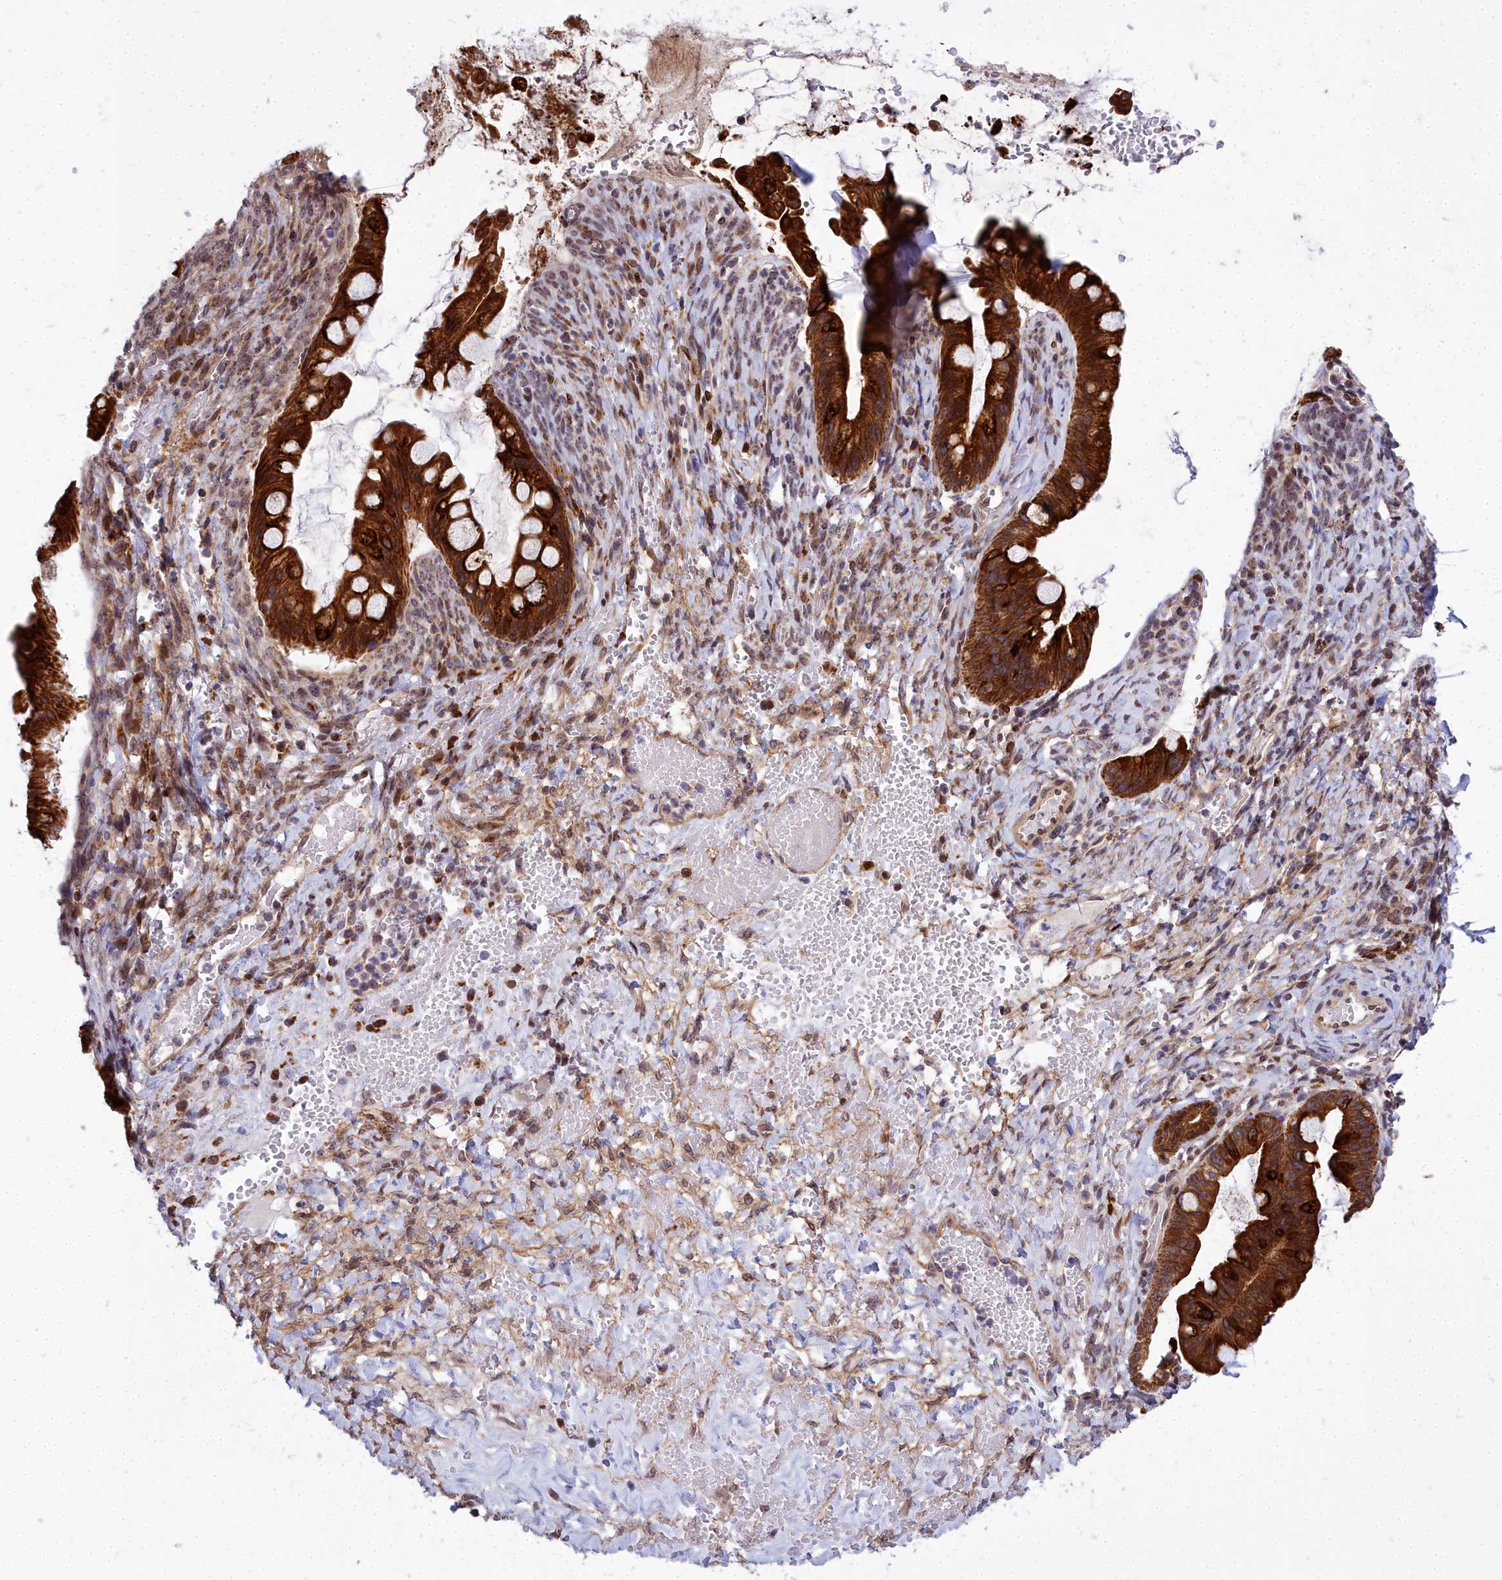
{"staining": {"intensity": "strong", "quantity": ">75%", "location": "cytoplasmic/membranous"}, "tissue": "ovarian cancer", "cell_type": "Tumor cells", "image_type": "cancer", "snomed": [{"axis": "morphology", "description": "Cystadenocarcinoma, mucinous, NOS"}, {"axis": "topography", "description": "Ovary"}], "caption": "Protein expression analysis of ovarian mucinous cystadenocarcinoma demonstrates strong cytoplasmic/membranous expression in approximately >75% of tumor cells. (DAB (3,3'-diaminobenzidine) IHC with brightfield microscopy, high magnification).", "gene": "ABCB8", "patient": {"sex": "female", "age": 73}}